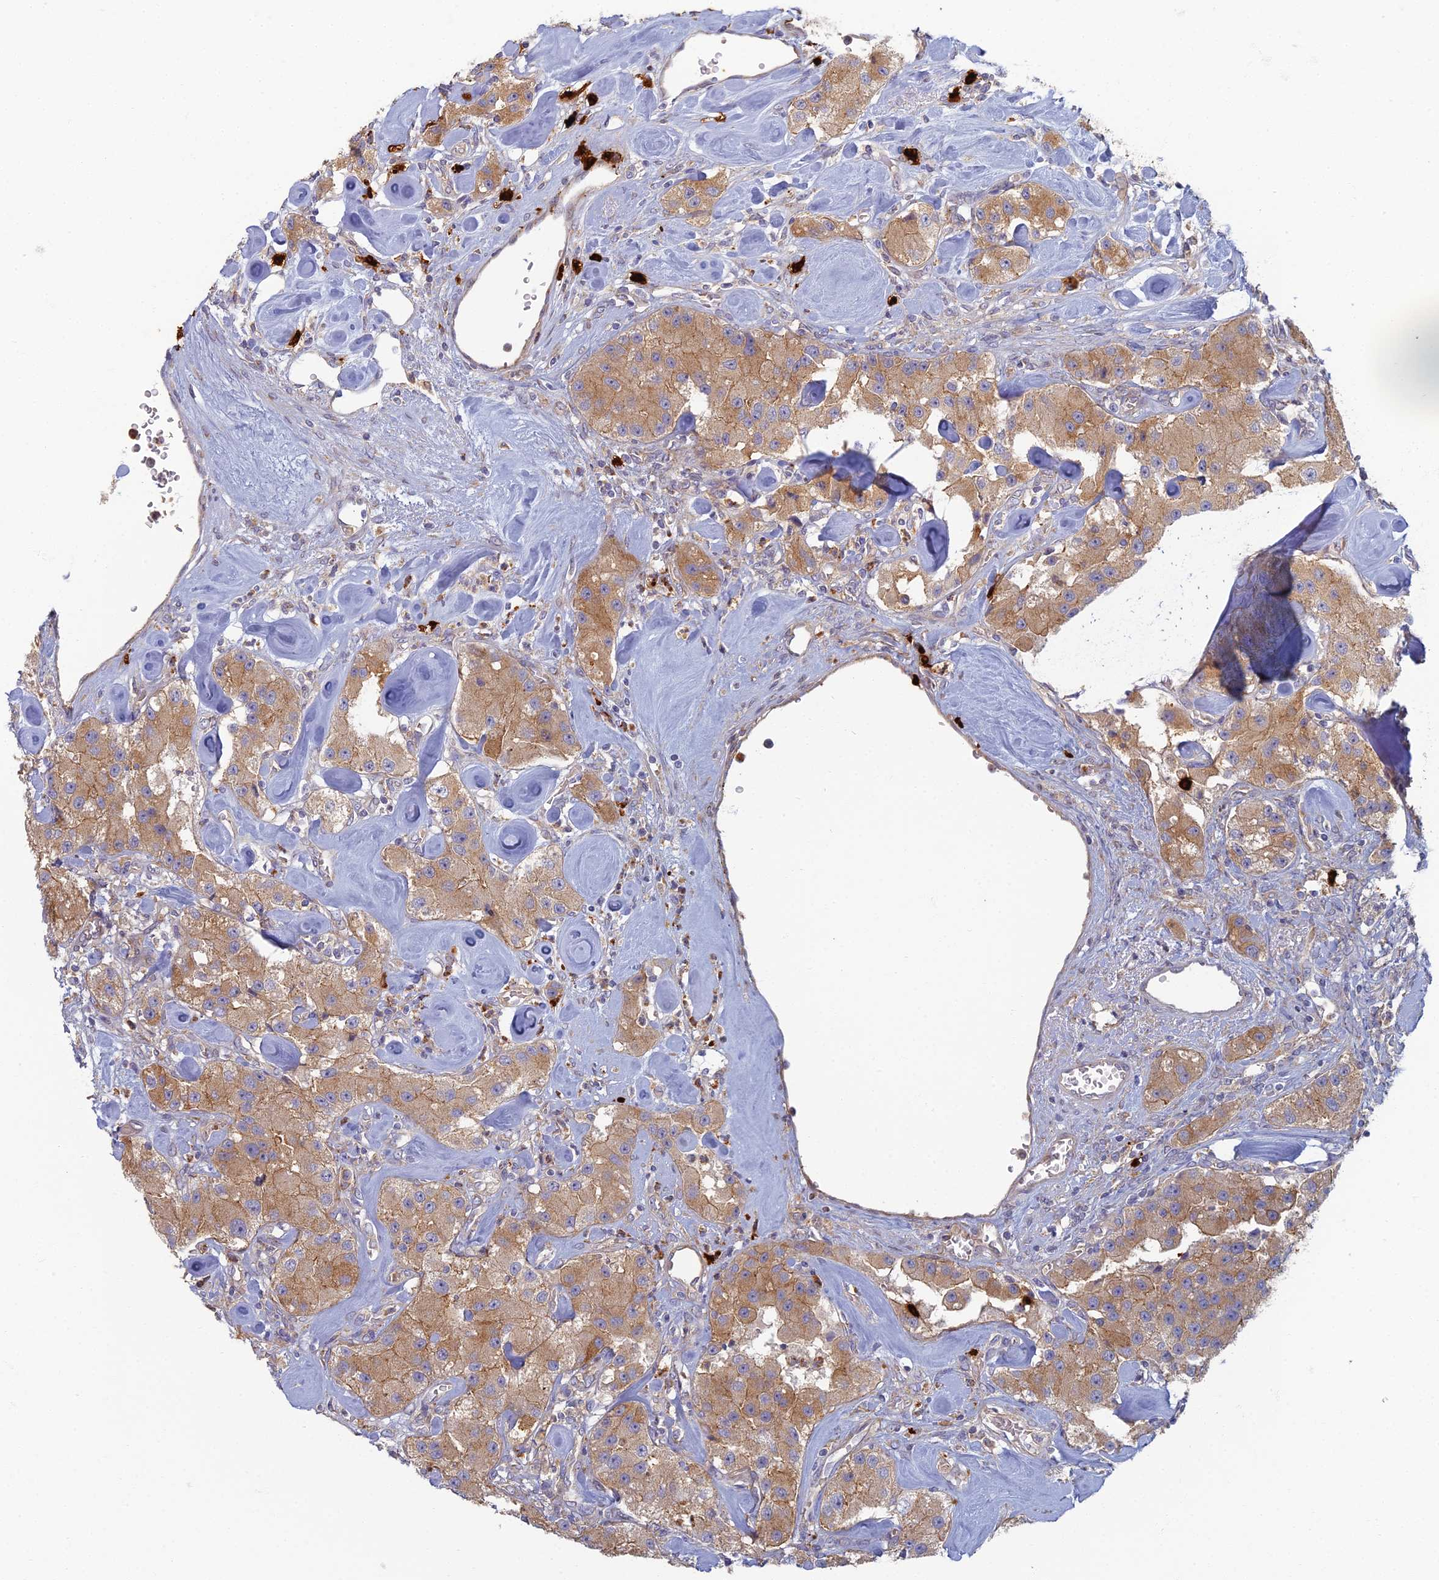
{"staining": {"intensity": "moderate", "quantity": ">75%", "location": "cytoplasmic/membranous"}, "tissue": "carcinoid", "cell_type": "Tumor cells", "image_type": "cancer", "snomed": [{"axis": "morphology", "description": "Carcinoid, malignant, NOS"}, {"axis": "topography", "description": "Pancreas"}], "caption": "DAB immunohistochemical staining of human carcinoid (malignant) exhibits moderate cytoplasmic/membranous protein expression in about >75% of tumor cells.", "gene": "PROX2", "patient": {"sex": "male", "age": 41}}